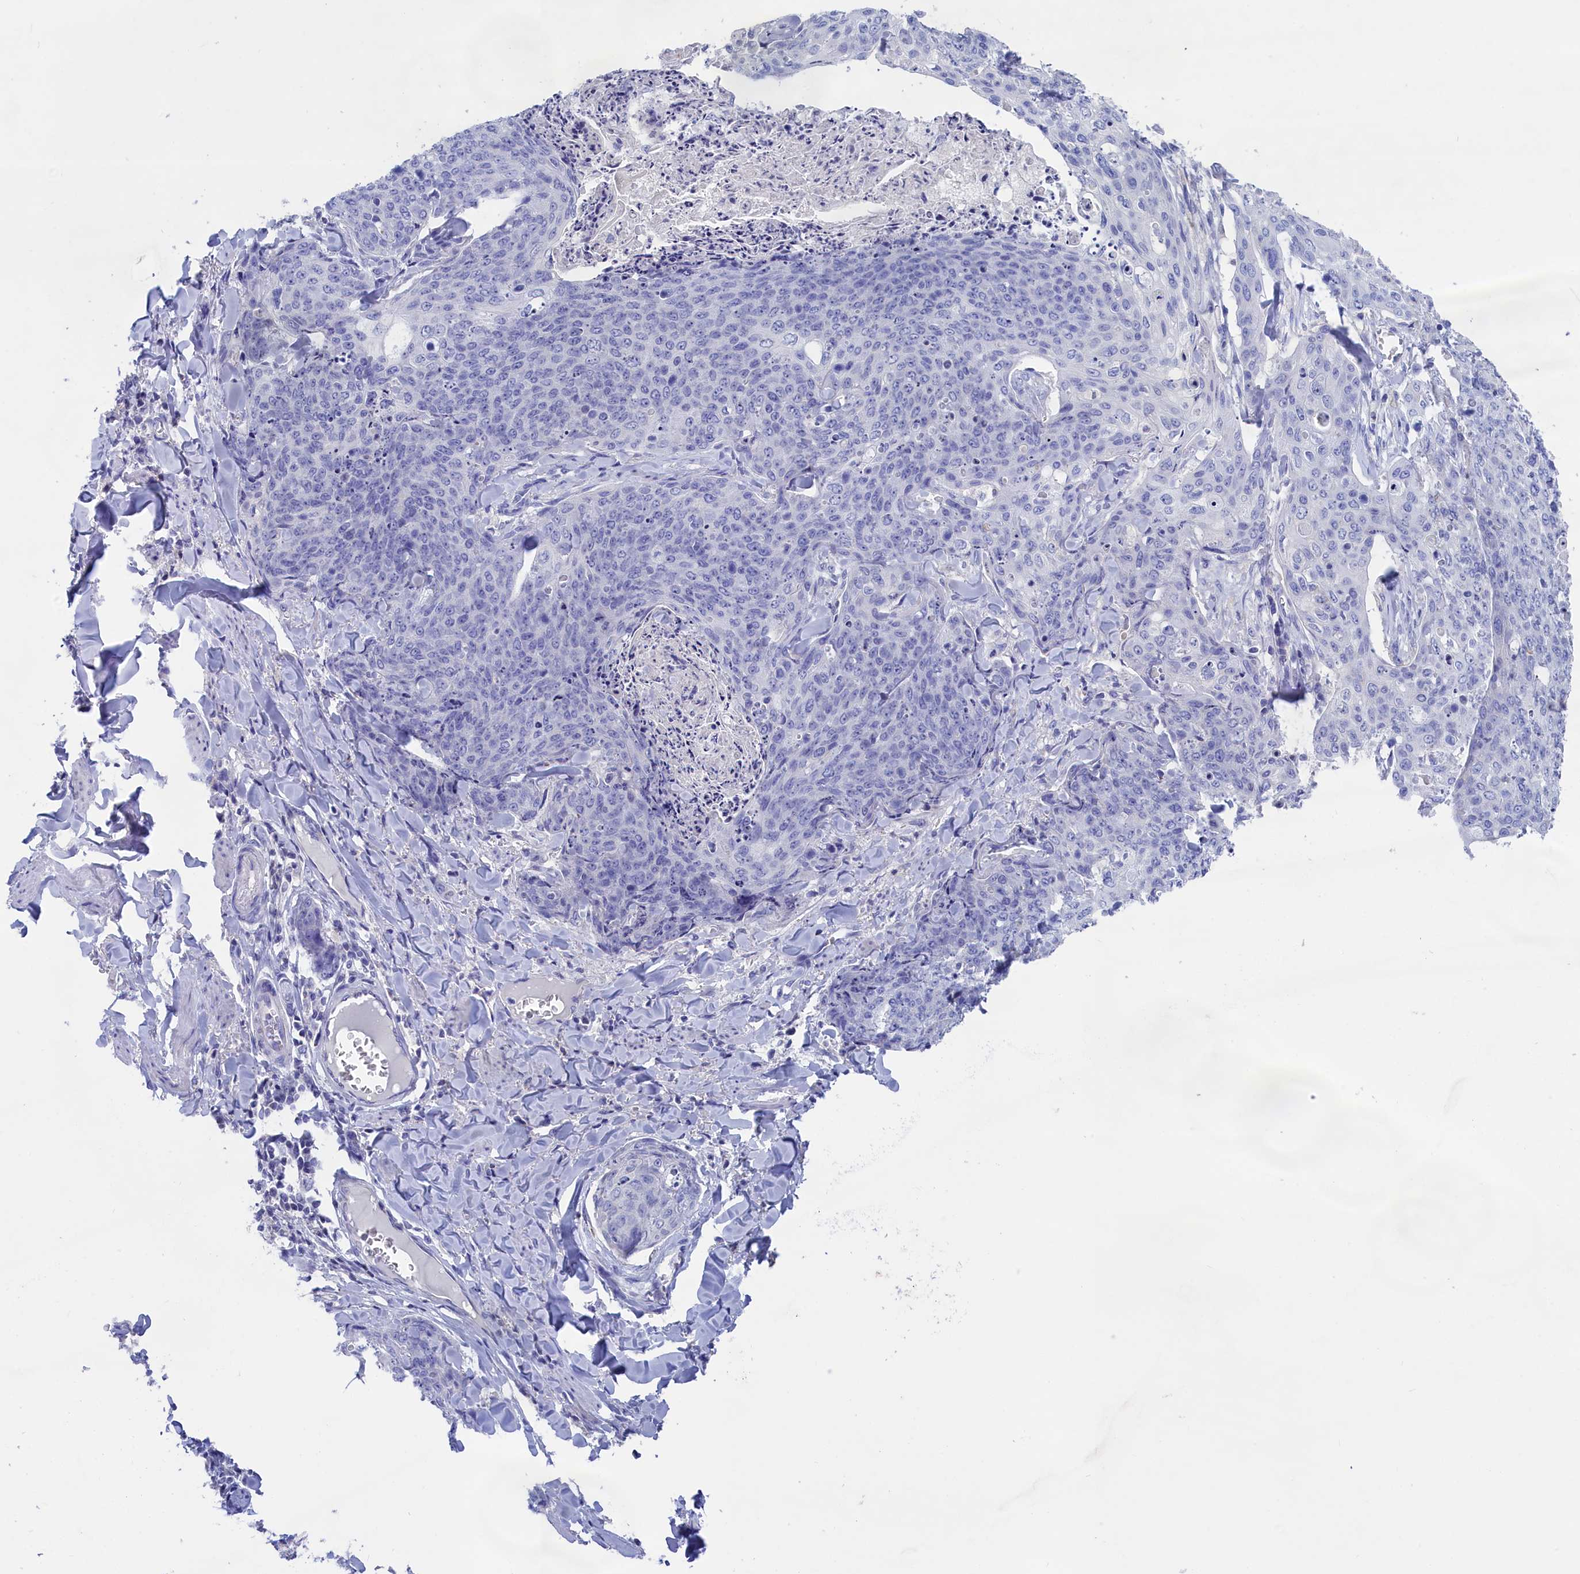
{"staining": {"intensity": "negative", "quantity": "none", "location": "none"}, "tissue": "skin cancer", "cell_type": "Tumor cells", "image_type": "cancer", "snomed": [{"axis": "morphology", "description": "Squamous cell carcinoma, NOS"}, {"axis": "topography", "description": "Skin"}, {"axis": "topography", "description": "Vulva"}], "caption": "An immunohistochemistry (IHC) photomicrograph of skin squamous cell carcinoma is shown. There is no staining in tumor cells of skin squamous cell carcinoma. (DAB (3,3'-diaminobenzidine) immunohistochemistry (IHC) visualized using brightfield microscopy, high magnification).", "gene": "PRDM12", "patient": {"sex": "female", "age": 85}}